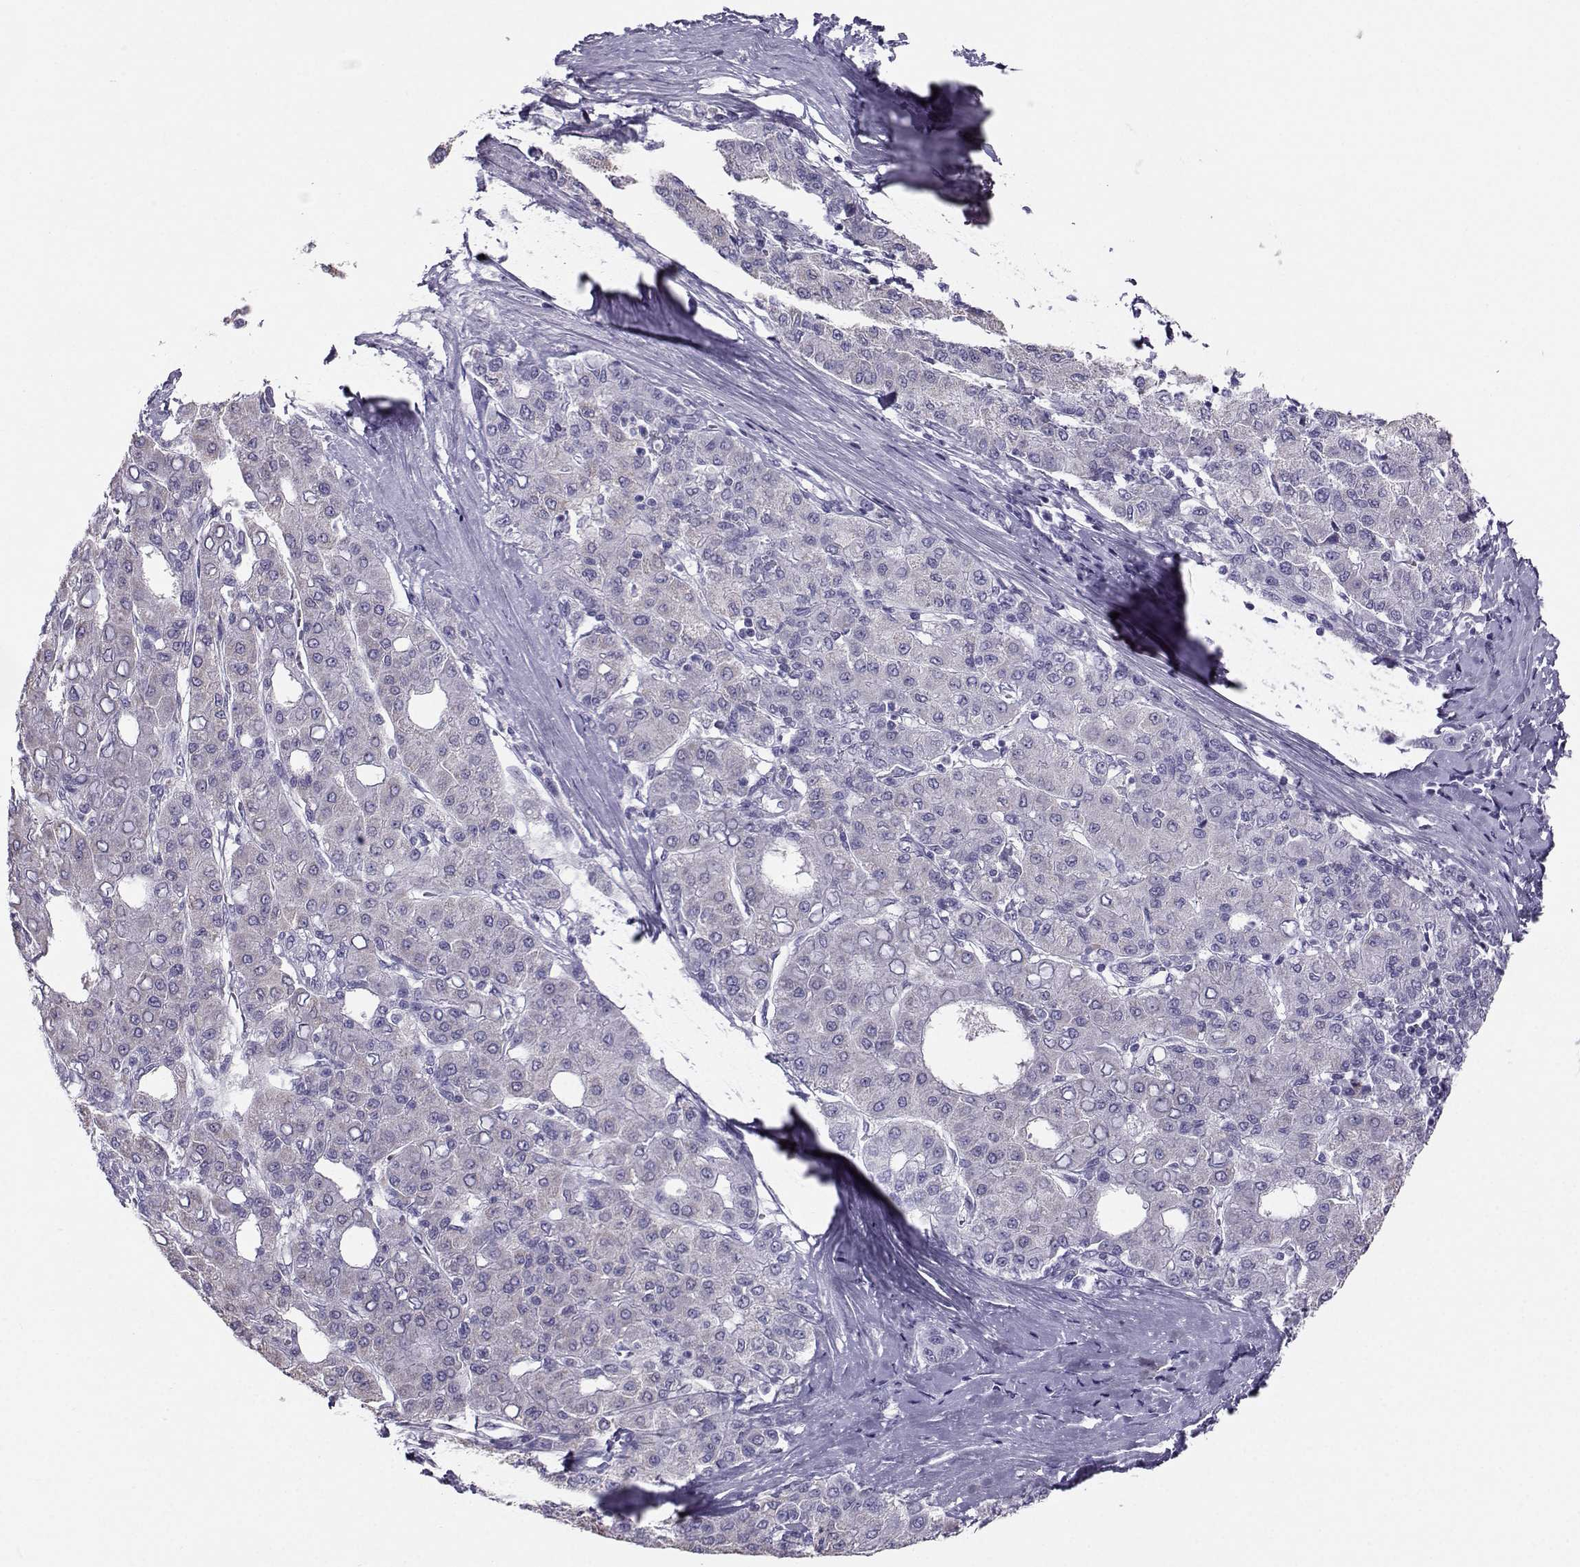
{"staining": {"intensity": "negative", "quantity": "none", "location": "none"}, "tissue": "liver cancer", "cell_type": "Tumor cells", "image_type": "cancer", "snomed": [{"axis": "morphology", "description": "Carcinoma, Hepatocellular, NOS"}, {"axis": "topography", "description": "Liver"}], "caption": "Tumor cells are negative for protein expression in human hepatocellular carcinoma (liver).", "gene": "PGK1", "patient": {"sex": "male", "age": 65}}